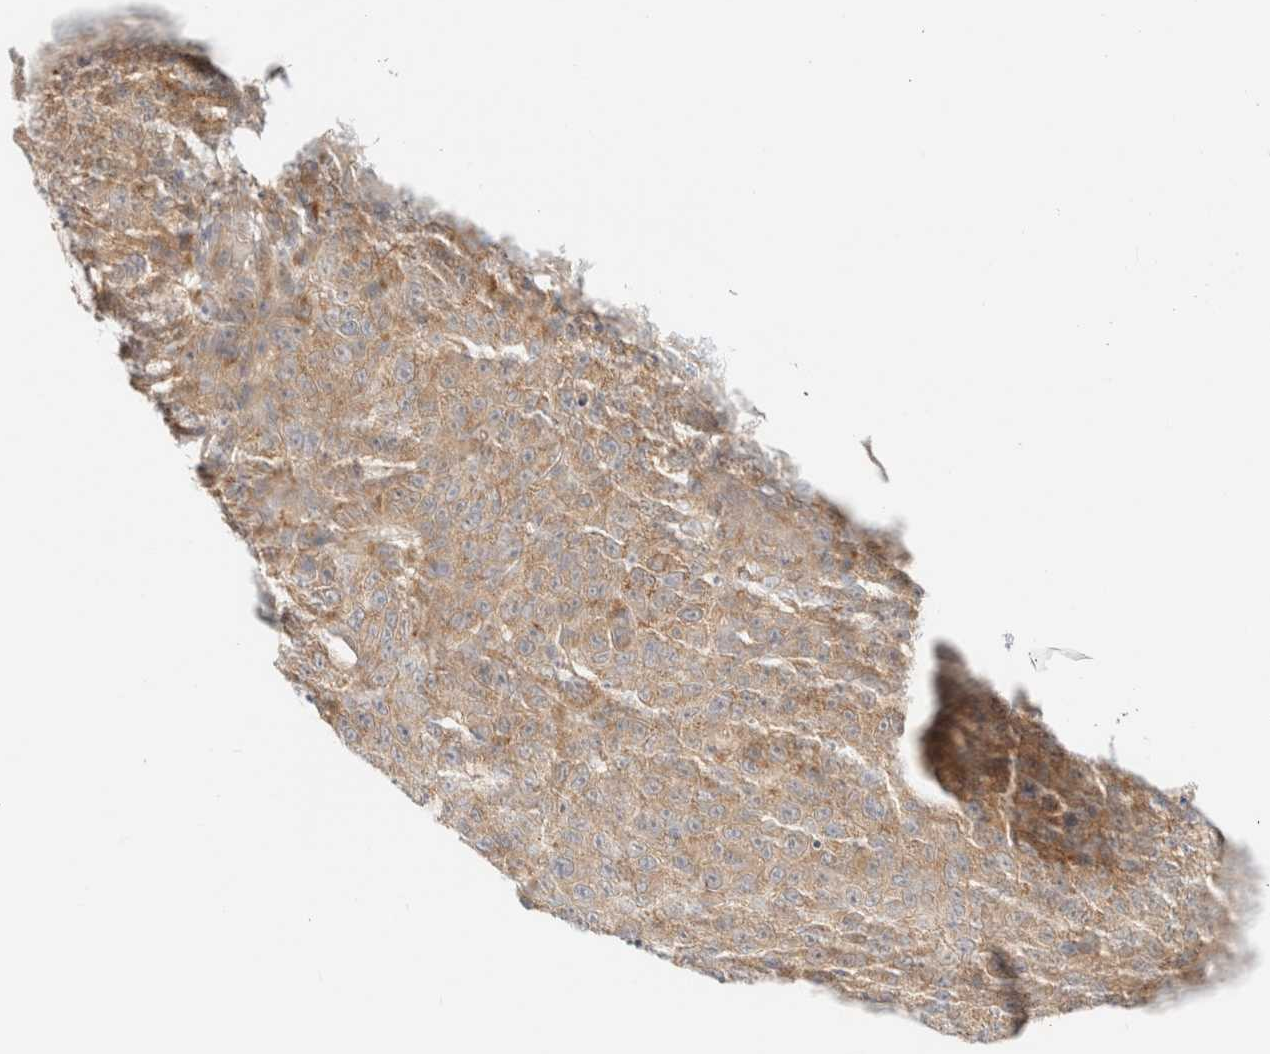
{"staining": {"intensity": "weak", "quantity": ">75%", "location": "cytoplasmic/membranous"}, "tissue": "melanoma", "cell_type": "Tumor cells", "image_type": "cancer", "snomed": [{"axis": "morphology", "description": "Malignant melanoma, NOS"}, {"axis": "topography", "description": "Skin"}], "caption": "Melanoma tissue reveals weak cytoplasmic/membranous expression in about >75% of tumor cells The protein of interest is stained brown, and the nuclei are stained in blue (DAB (3,3'-diaminobenzidine) IHC with brightfield microscopy, high magnification).", "gene": "UNC13B", "patient": {"sex": "female", "age": 82}}